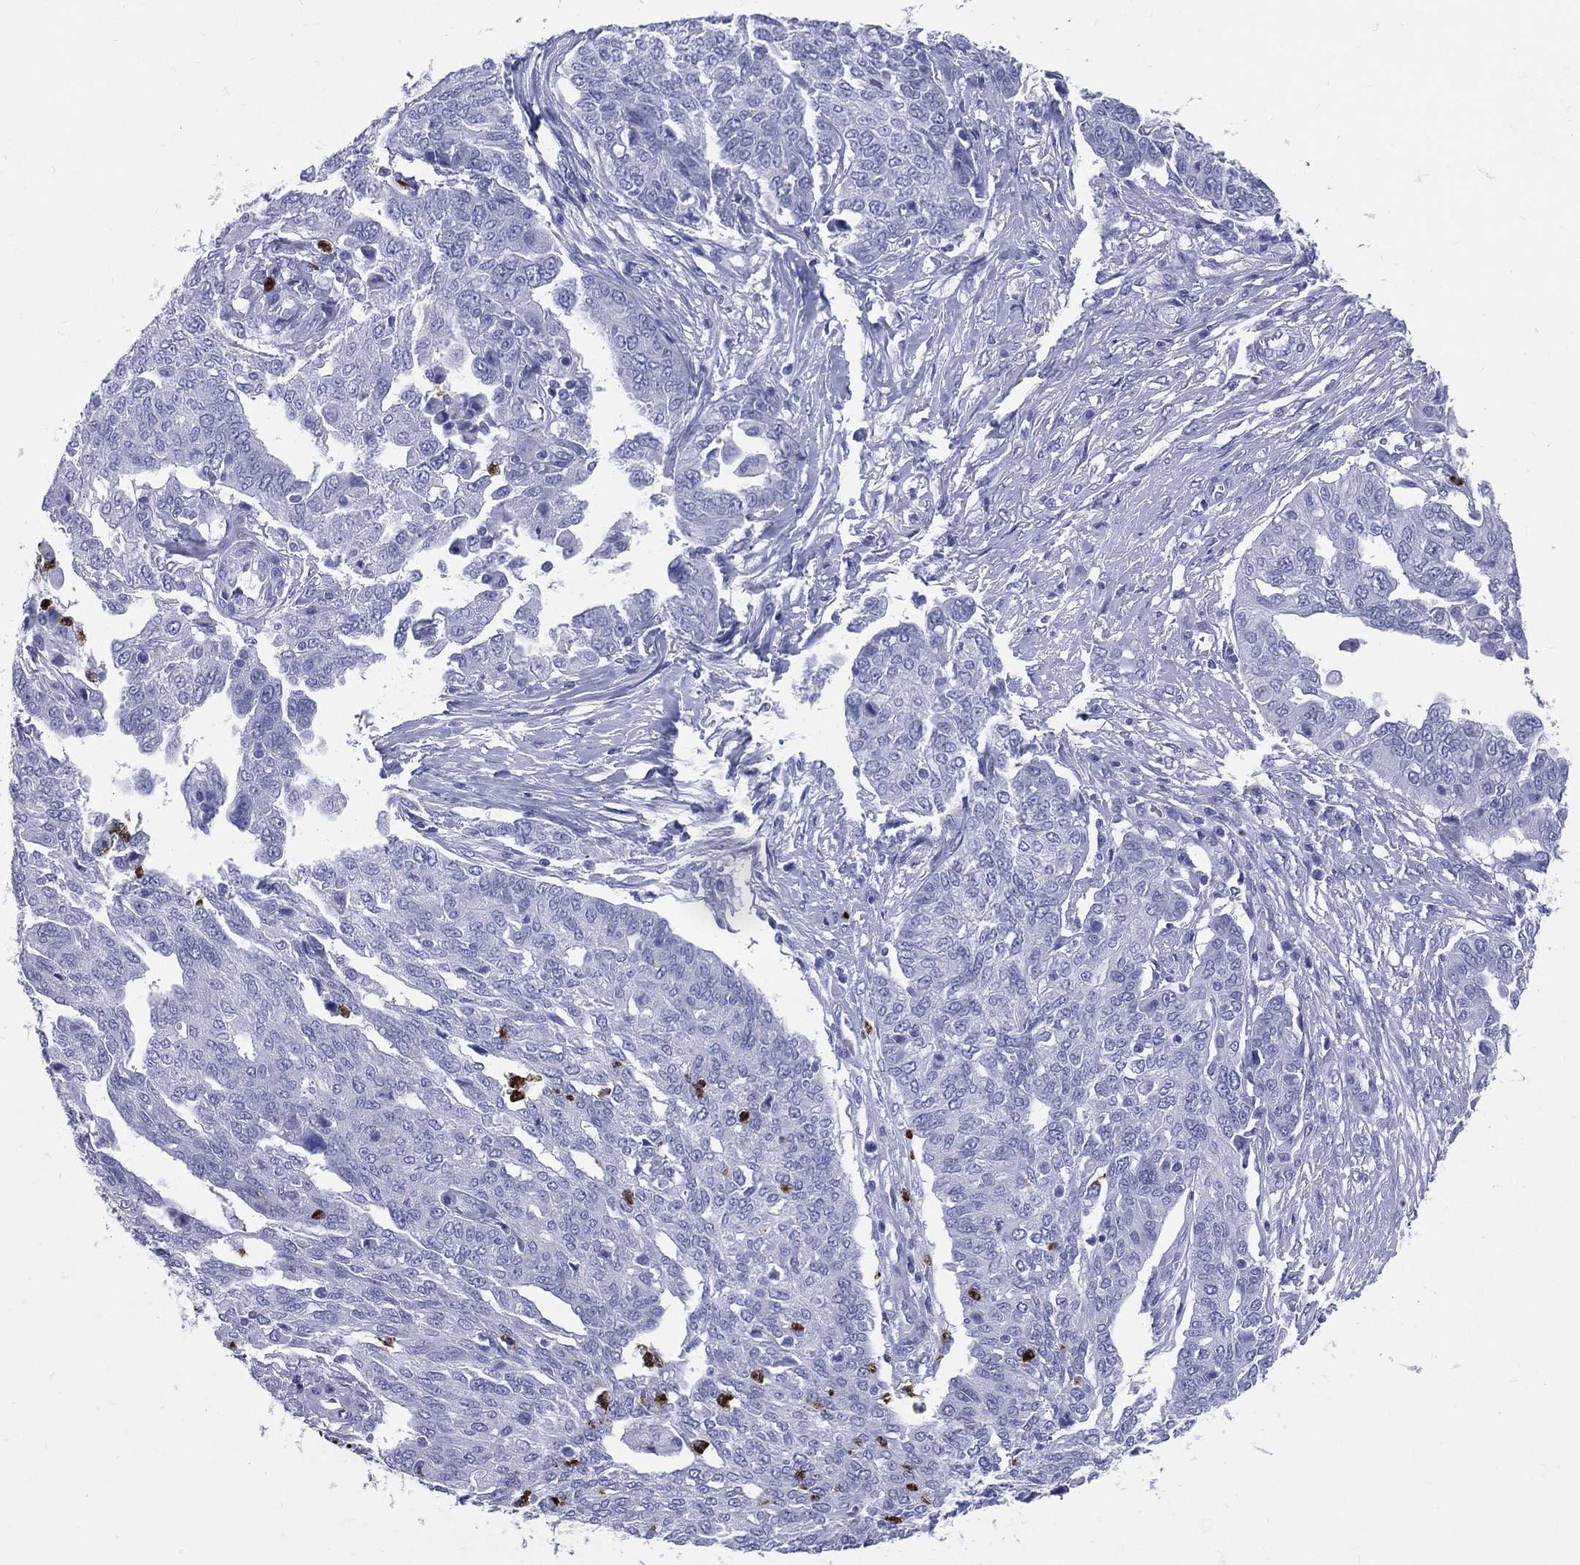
{"staining": {"intensity": "negative", "quantity": "none", "location": "none"}, "tissue": "ovarian cancer", "cell_type": "Tumor cells", "image_type": "cancer", "snomed": [{"axis": "morphology", "description": "Cystadenocarcinoma, serous, NOS"}, {"axis": "topography", "description": "Ovary"}], "caption": "A histopathology image of human ovarian cancer (serous cystadenocarcinoma) is negative for staining in tumor cells.", "gene": "PGLYRP1", "patient": {"sex": "female", "age": 67}}